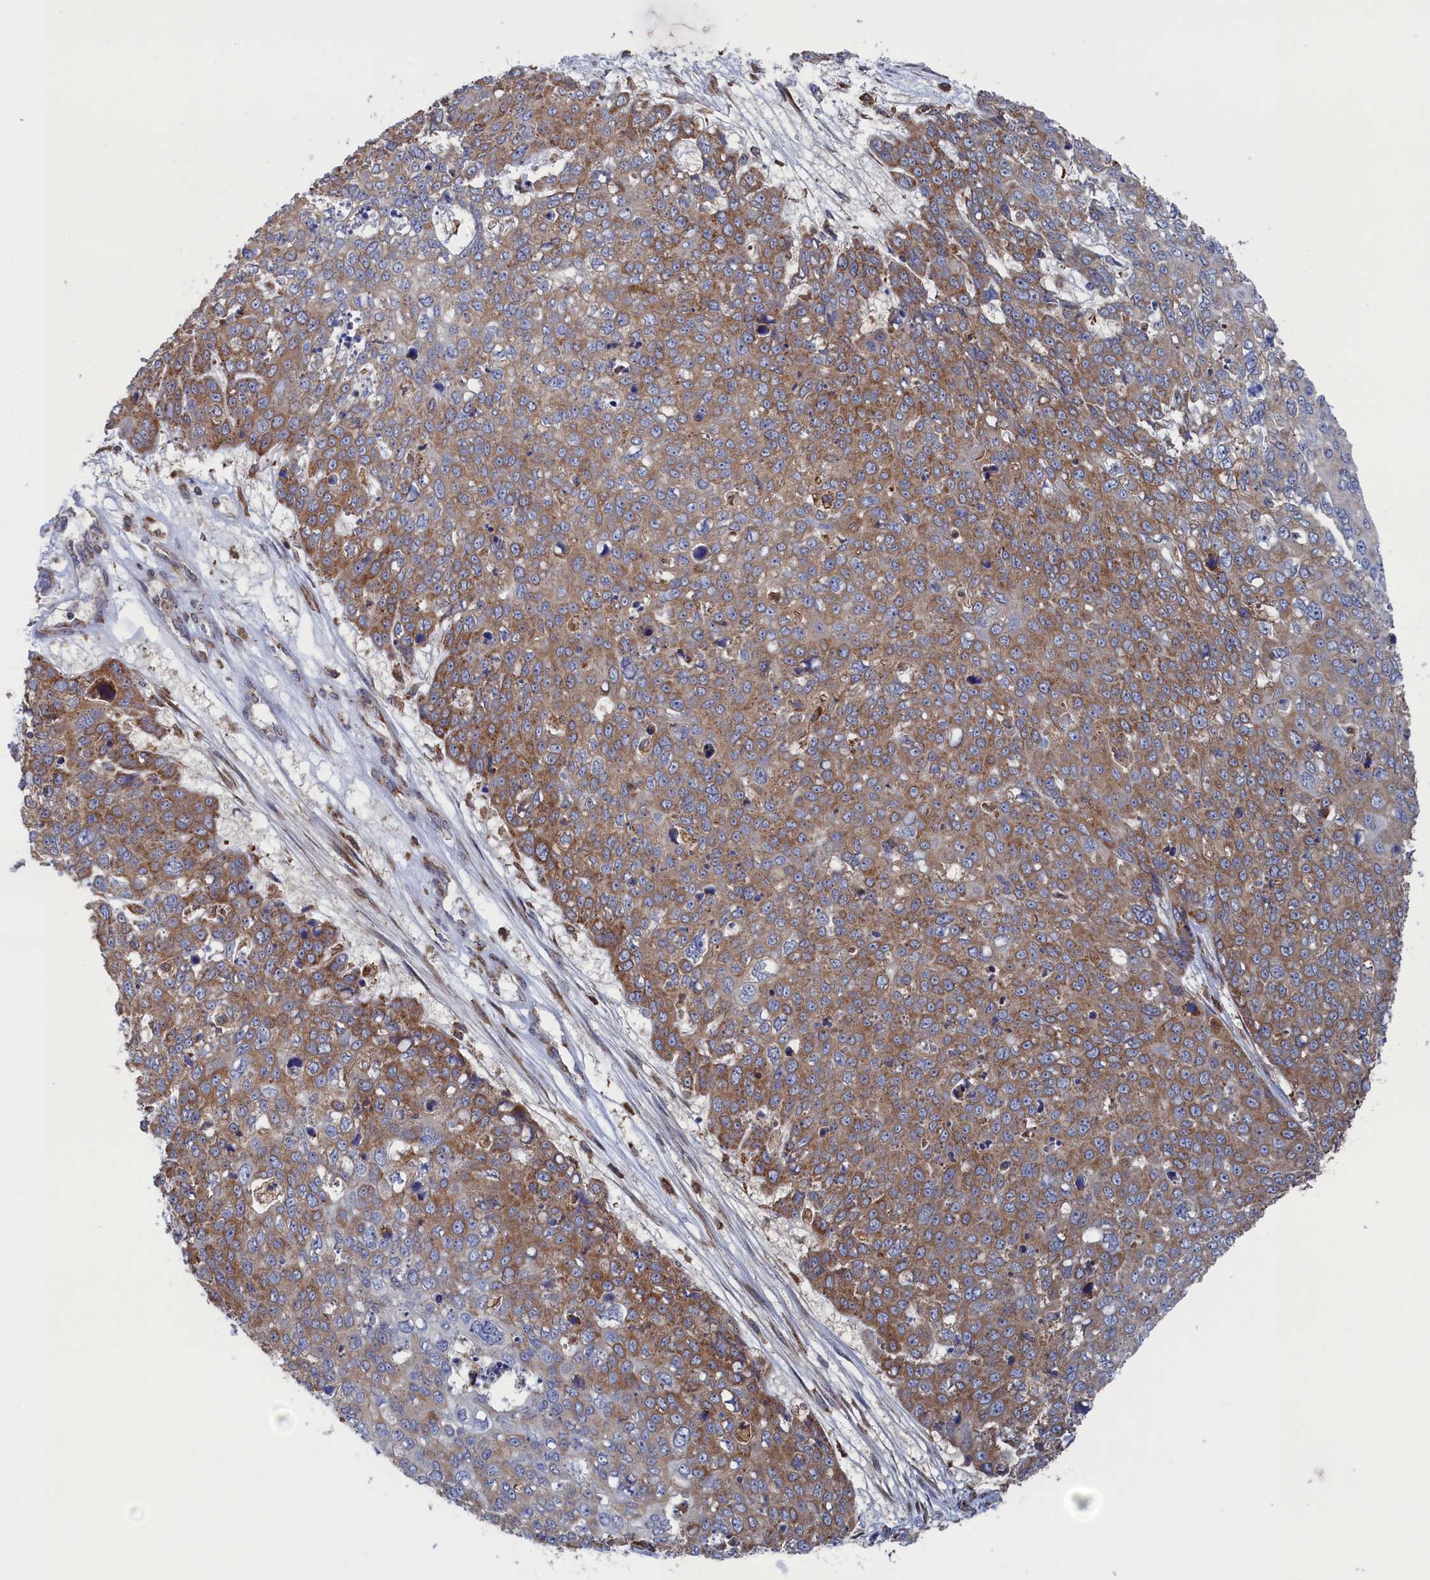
{"staining": {"intensity": "moderate", "quantity": ">75%", "location": "cytoplasmic/membranous"}, "tissue": "skin cancer", "cell_type": "Tumor cells", "image_type": "cancer", "snomed": [{"axis": "morphology", "description": "Squamous cell carcinoma, NOS"}, {"axis": "topography", "description": "Skin"}], "caption": "Brown immunohistochemical staining in human skin squamous cell carcinoma demonstrates moderate cytoplasmic/membranous expression in about >75% of tumor cells. (Stains: DAB (3,3'-diaminobenzidine) in brown, nuclei in blue, Microscopy: brightfield microscopy at high magnification).", "gene": "BPIFB6", "patient": {"sex": "male", "age": 71}}